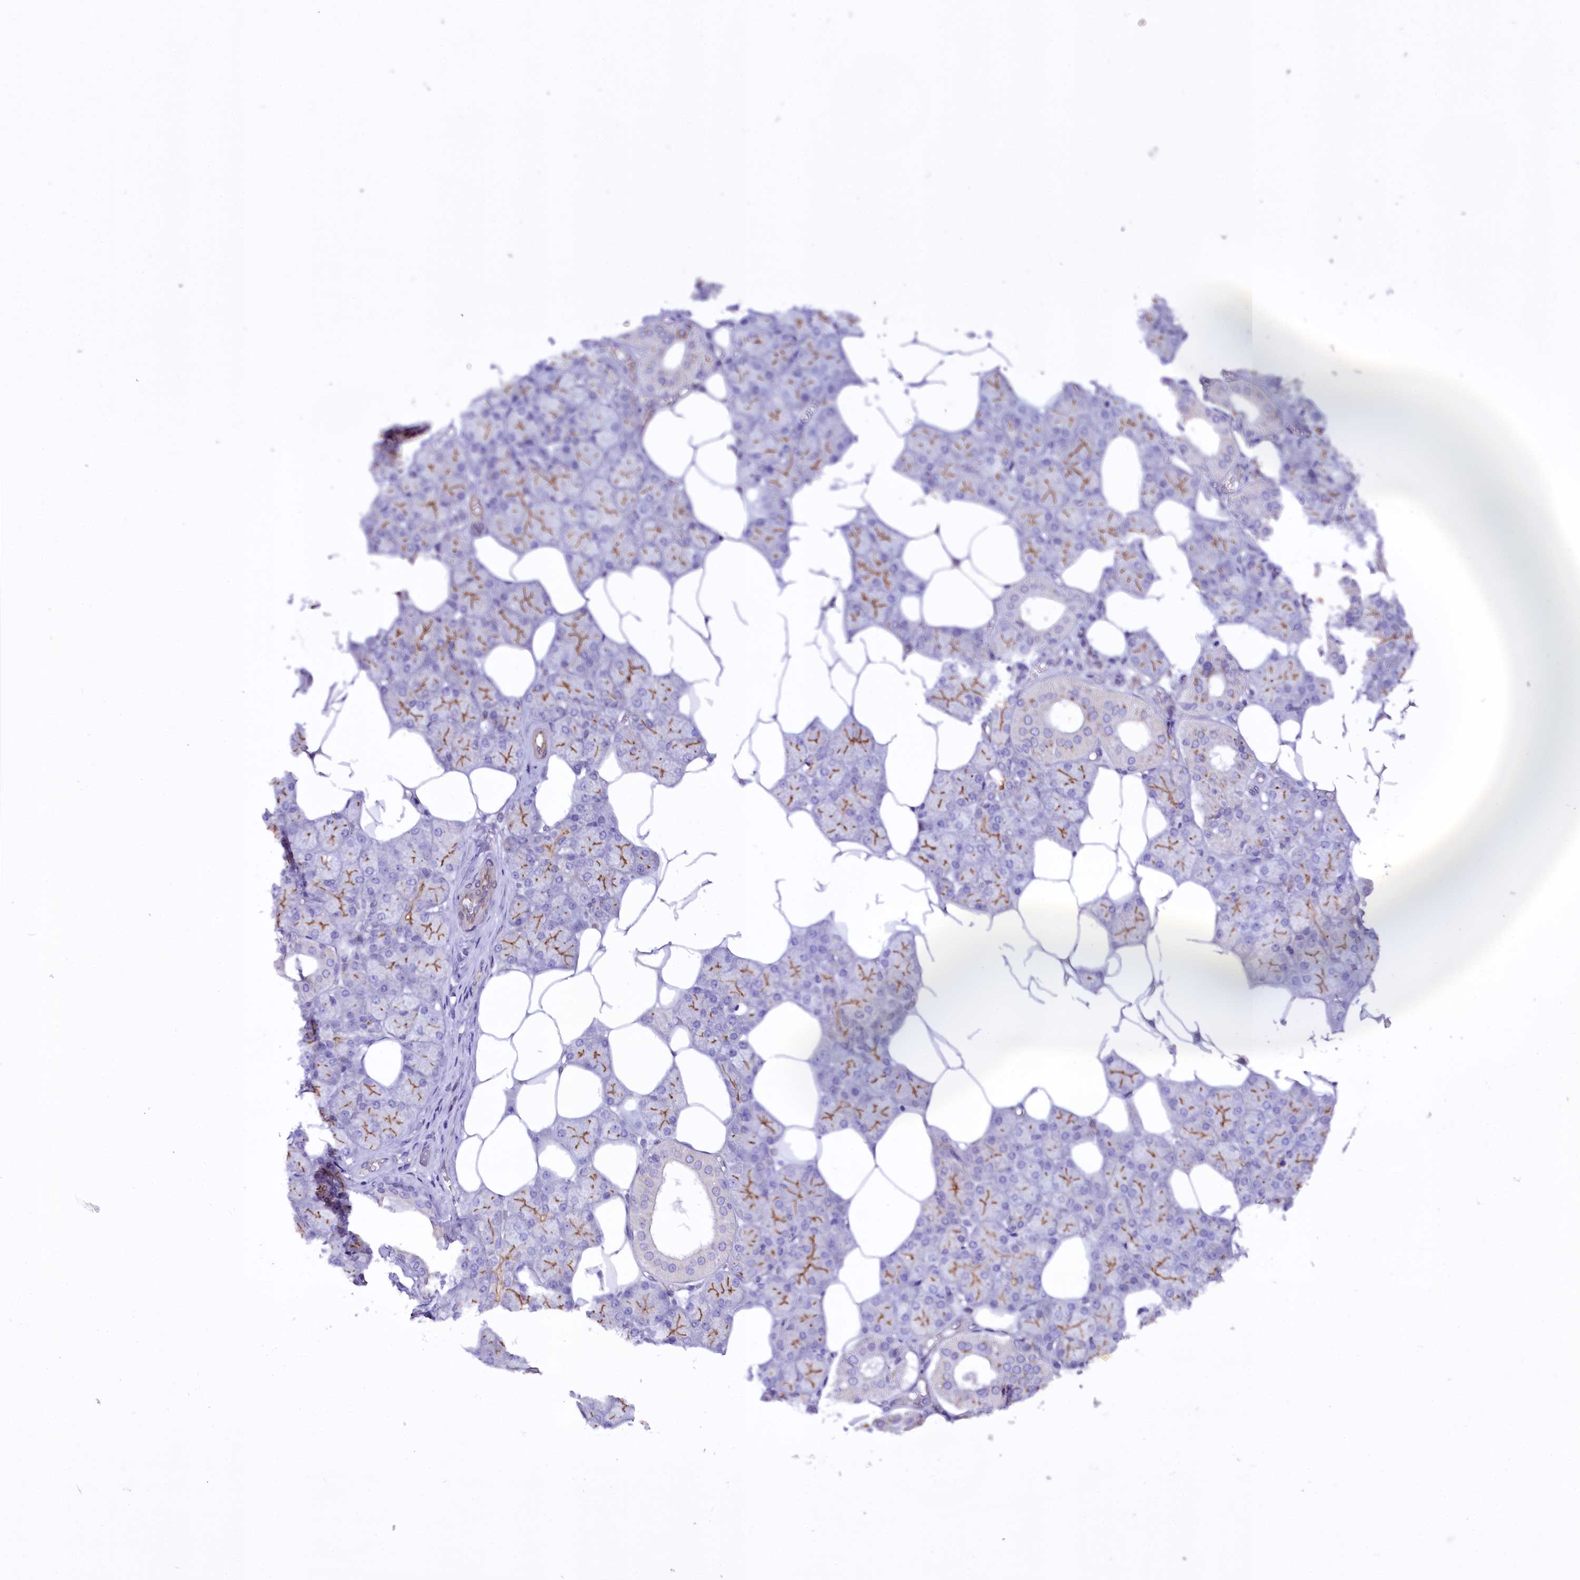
{"staining": {"intensity": "moderate", "quantity": "<25%", "location": "cytoplasmic/membranous"}, "tissue": "salivary gland", "cell_type": "Glandular cells", "image_type": "normal", "snomed": [{"axis": "morphology", "description": "Normal tissue, NOS"}, {"axis": "topography", "description": "Salivary gland"}], "caption": "Immunohistochemistry (IHC) micrograph of unremarkable human salivary gland stained for a protein (brown), which exhibits low levels of moderate cytoplasmic/membranous staining in about <25% of glandular cells.", "gene": "TTC12", "patient": {"sex": "male", "age": 62}}